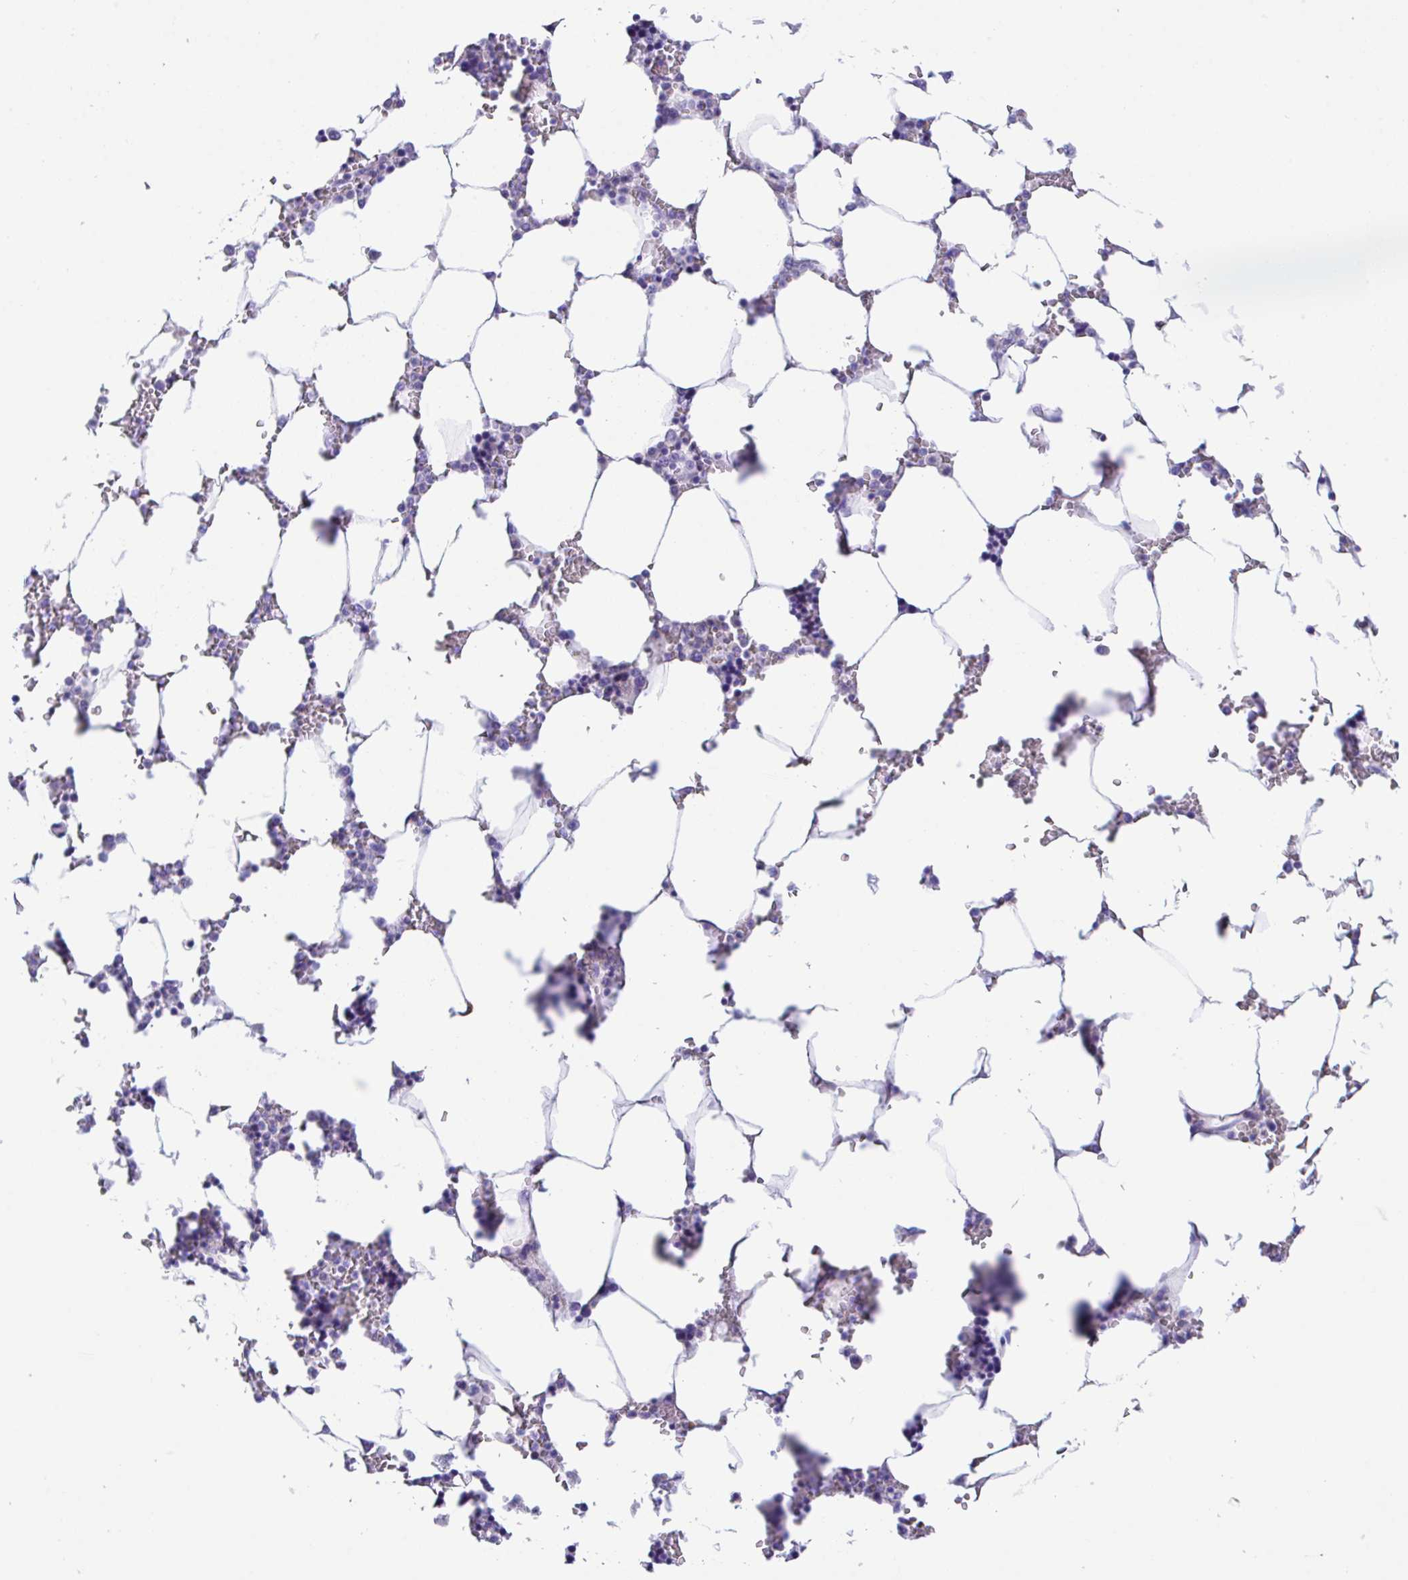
{"staining": {"intensity": "negative", "quantity": "none", "location": "none"}, "tissue": "bone marrow", "cell_type": "Hematopoietic cells", "image_type": "normal", "snomed": [{"axis": "morphology", "description": "Normal tissue, NOS"}, {"axis": "topography", "description": "Bone marrow"}], "caption": "This is a histopathology image of immunohistochemistry (IHC) staining of normal bone marrow, which shows no expression in hematopoietic cells.", "gene": "SLC16A6", "patient": {"sex": "male", "age": 64}}